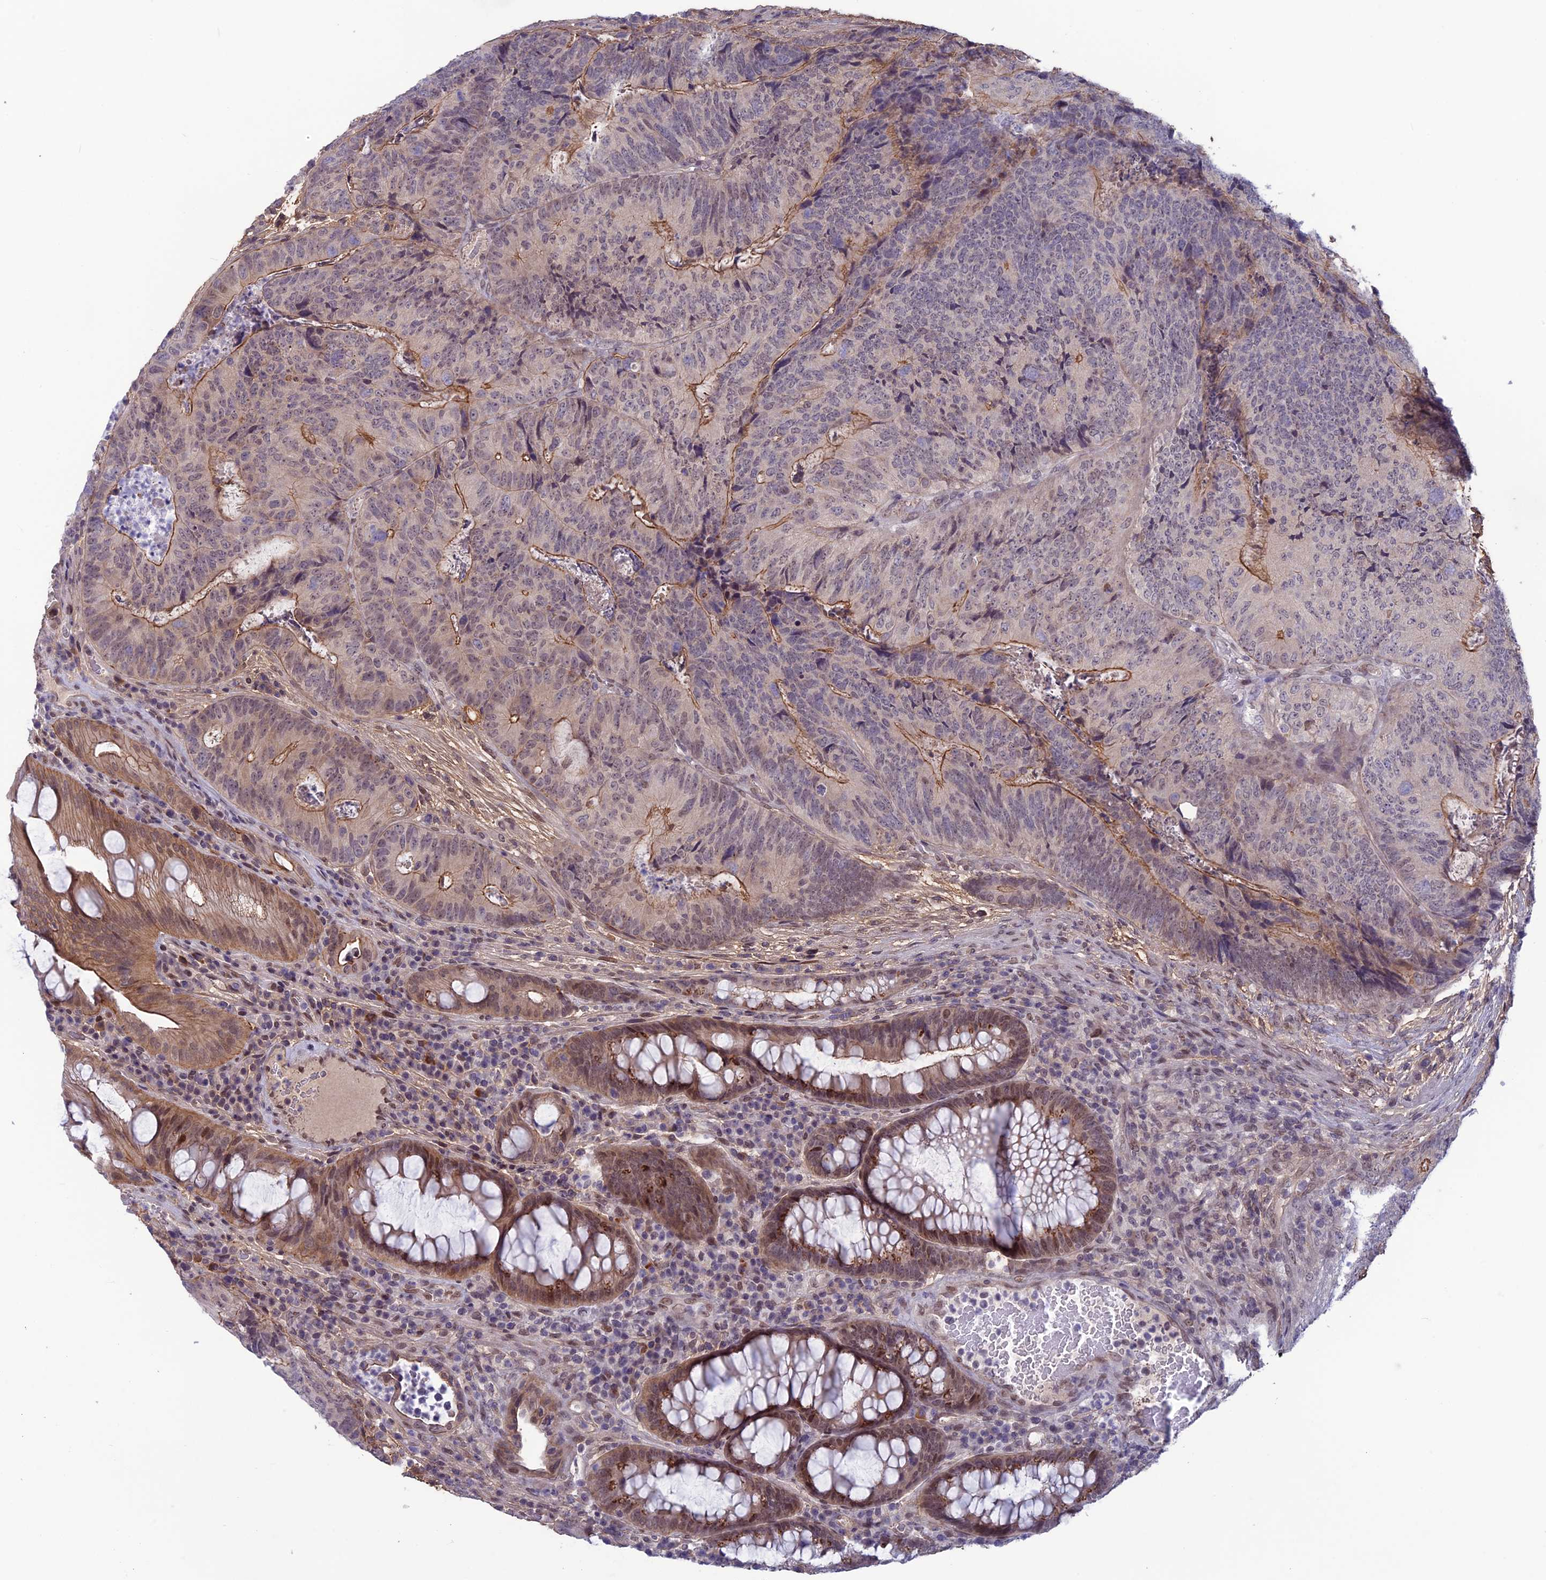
{"staining": {"intensity": "moderate", "quantity": "<25%", "location": "cytoplasmic/membranous"}, "tissue": "colorectal cancer", "cell_type": "Tumor cells", "image_type": "cancer", "snomed": [{"axis": "morphology", "description": "Adenocarcinoma, NOS"}, {"axis": "topography", "description": "Colon"}], "caption": "Protein expression analysis of human adenocarcinoma (colorectal) reveals moderate cytoplasmic/membranous positivity in about <25% of tumor cells.", "gene": "FKBPL", "patient": {"sex": "female", "age": 67}}